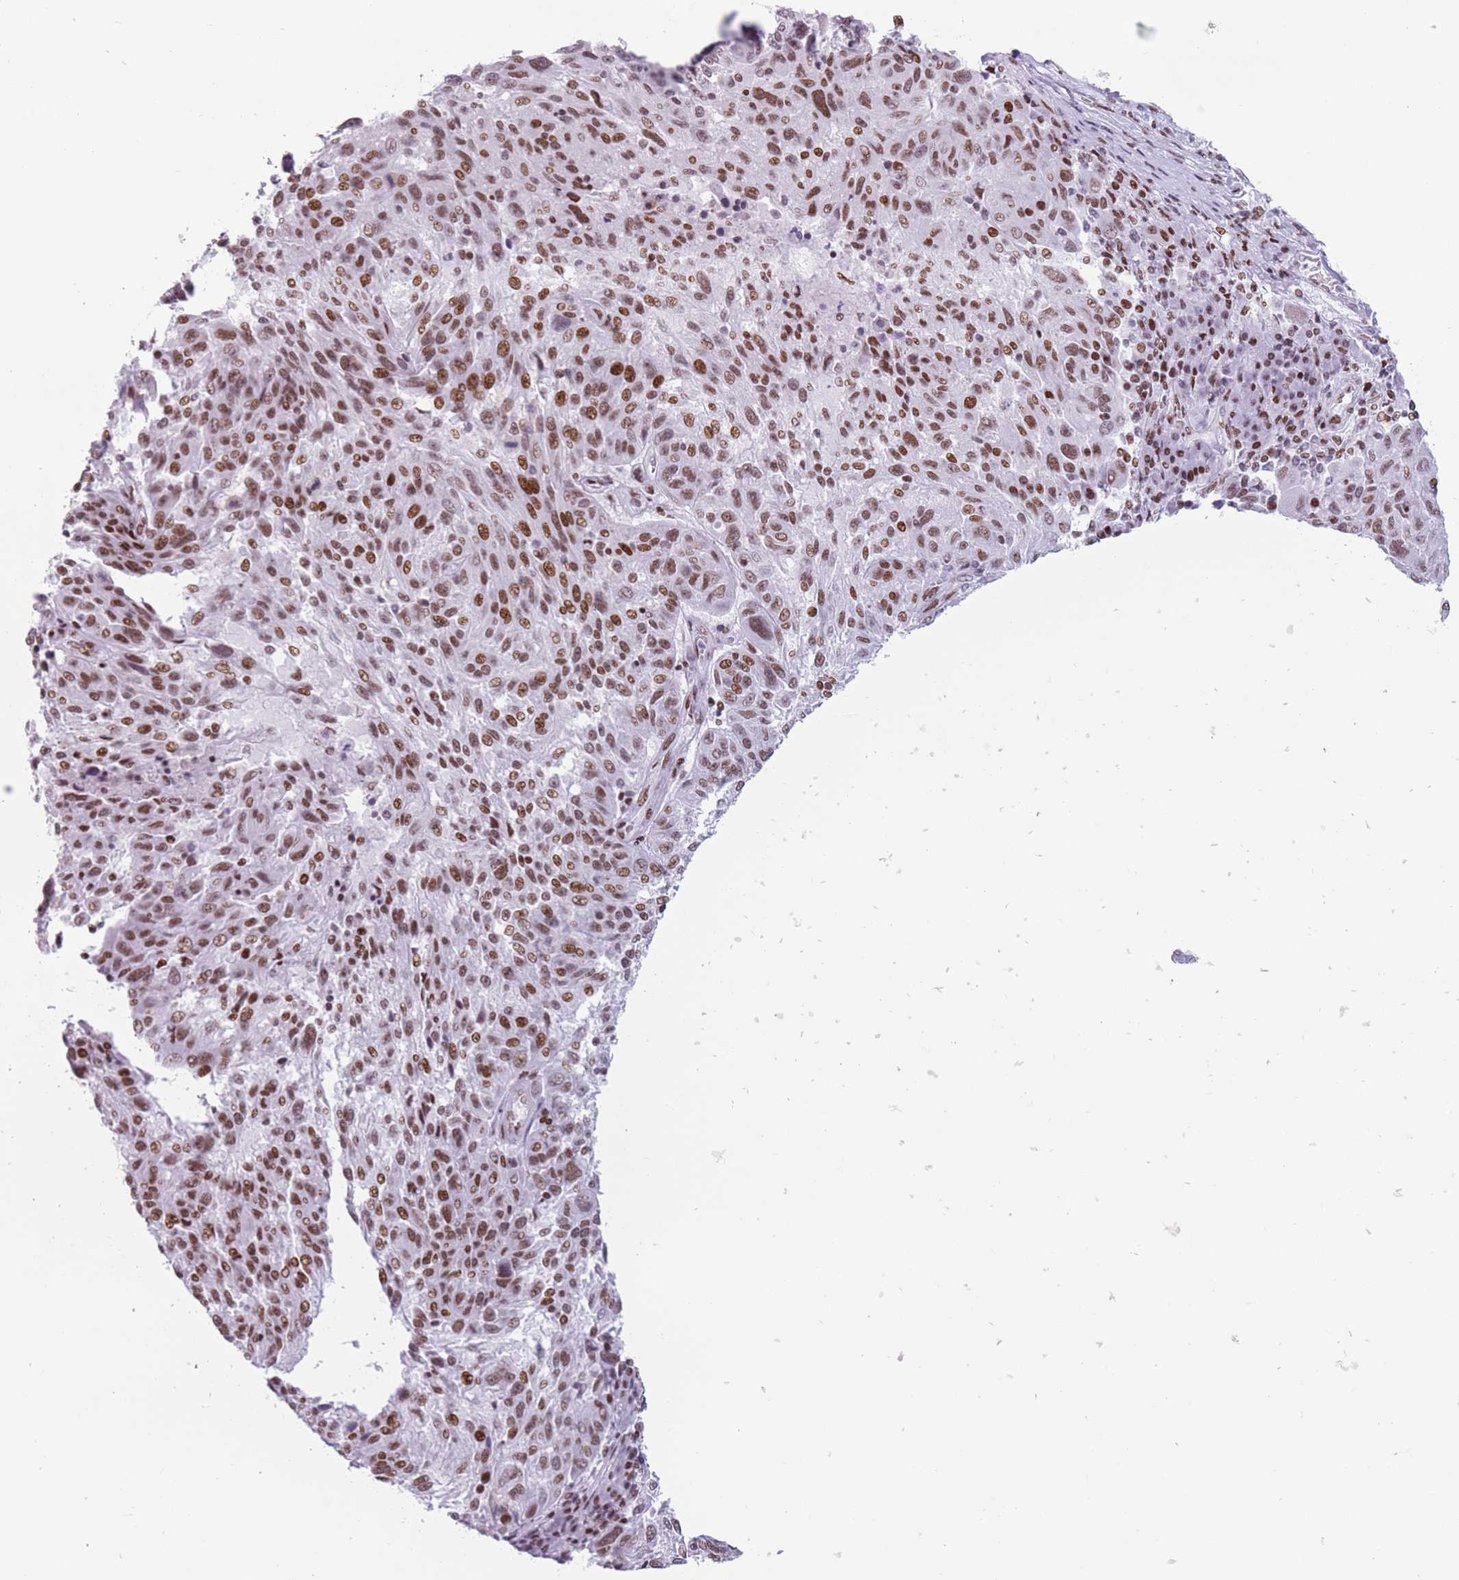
{"staining": {"intensity": "moderate", "quantity": ">75%", "location": "nuclear"}, "tissue": "melanoma", "cell_type": "Tumor cells", "image_type": "cancer", "snomed": [{"axis": "morphology", "description": "Malignant melanoma, NOS"}, {"axis": "topography", "description": "Skin"}], "caption": "Protein staining exhibits moderate nuclear positivity in about >75% of tumor cells in melanoma.", "gene": "FAM104B", "patient": {"sex": "male", "age": 53}}